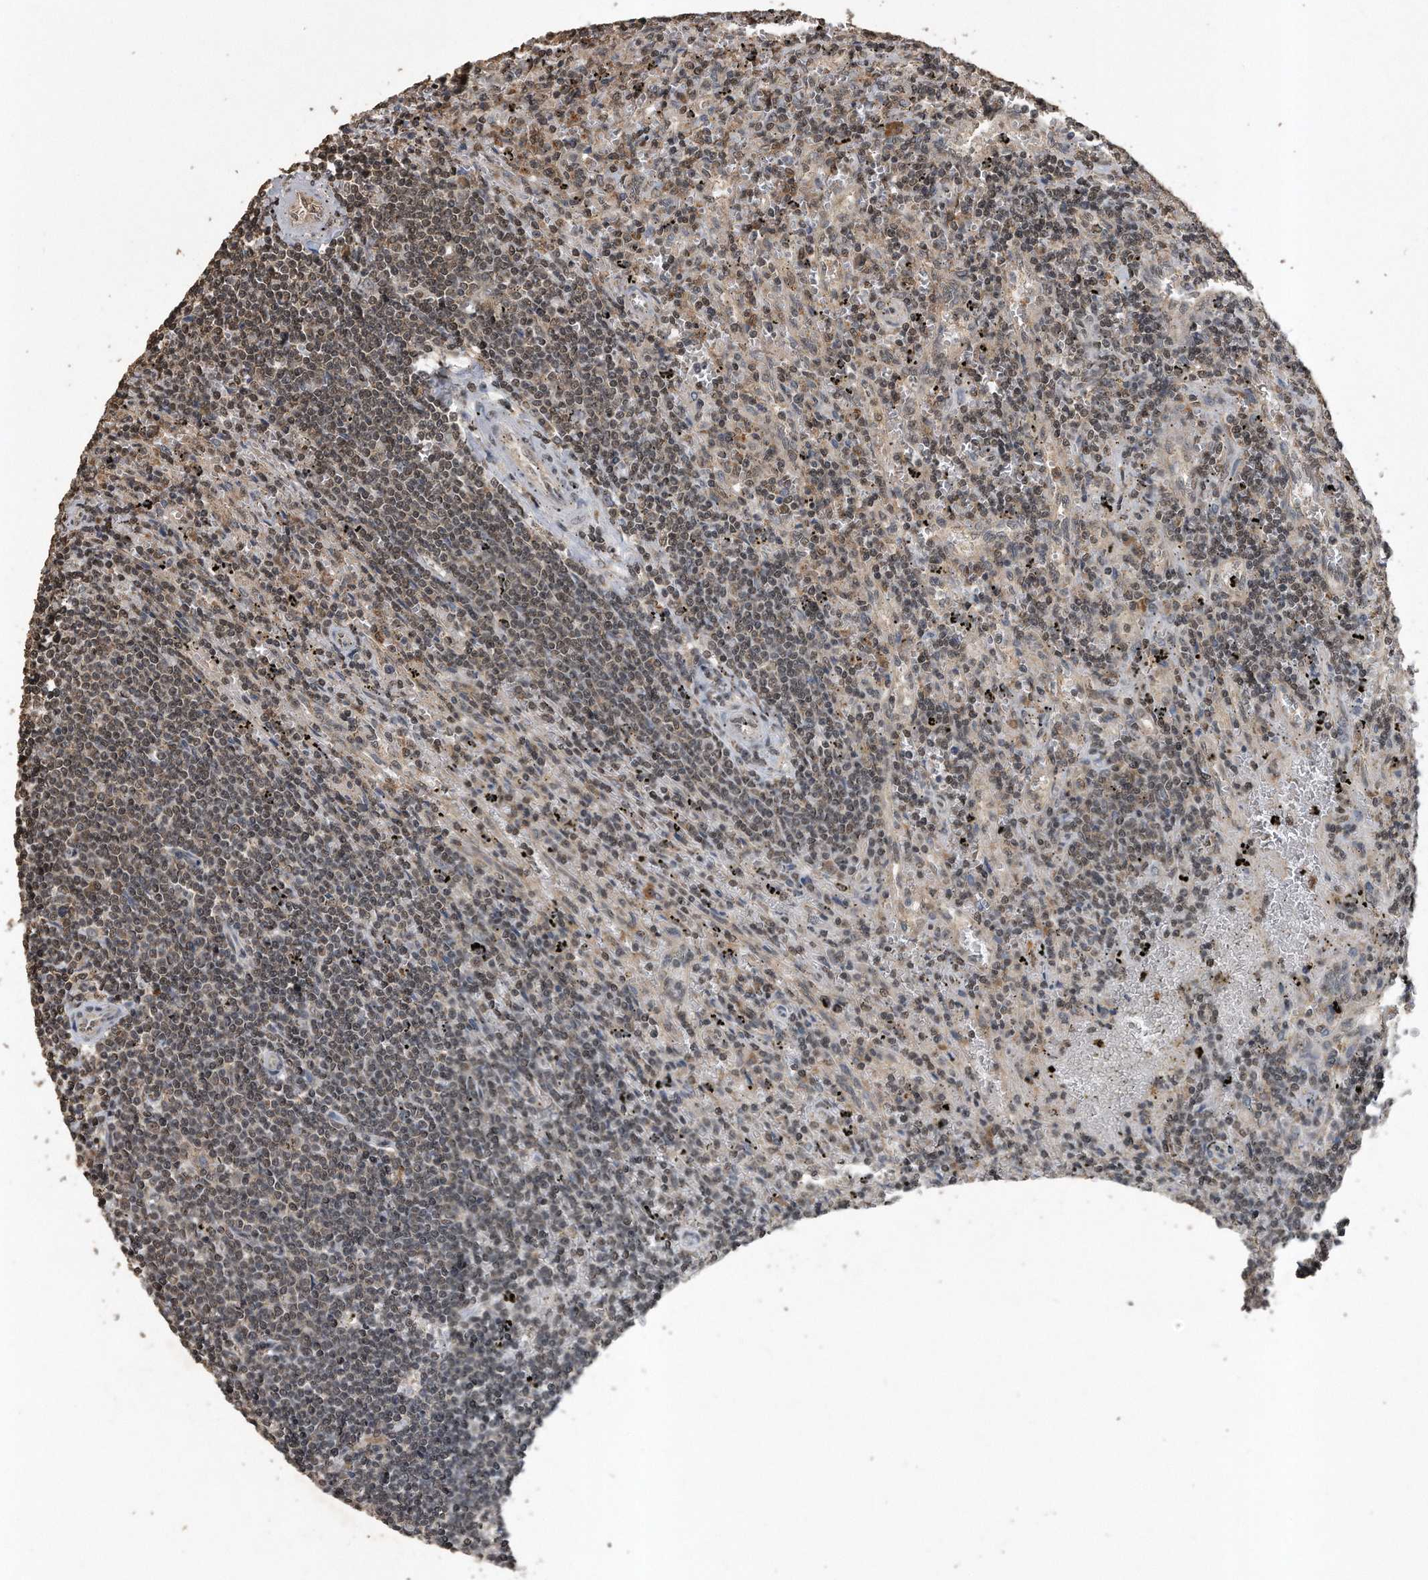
{"staining": {"intensity": "weak", "quantity": "25%-75%", "location": "nuclear"}, "tissue": "lymphoma", "cell_type": "Tumor cells", "image_type": "cancer", "snomed": [{"axis": "morphology", "description": "Malignant lymphoma, non-Hodgkin's type, Low grade"}, {"axis": "topography", "description": "Spleen"}], "caption": "This image reveals immunohistochemistry staining of human lymphoma, with low weak nuclear expression in approximately 25%-75% of tumor cells.", "gene": "CRYZL1", "patient": {"sex": "male", "age": 76}}